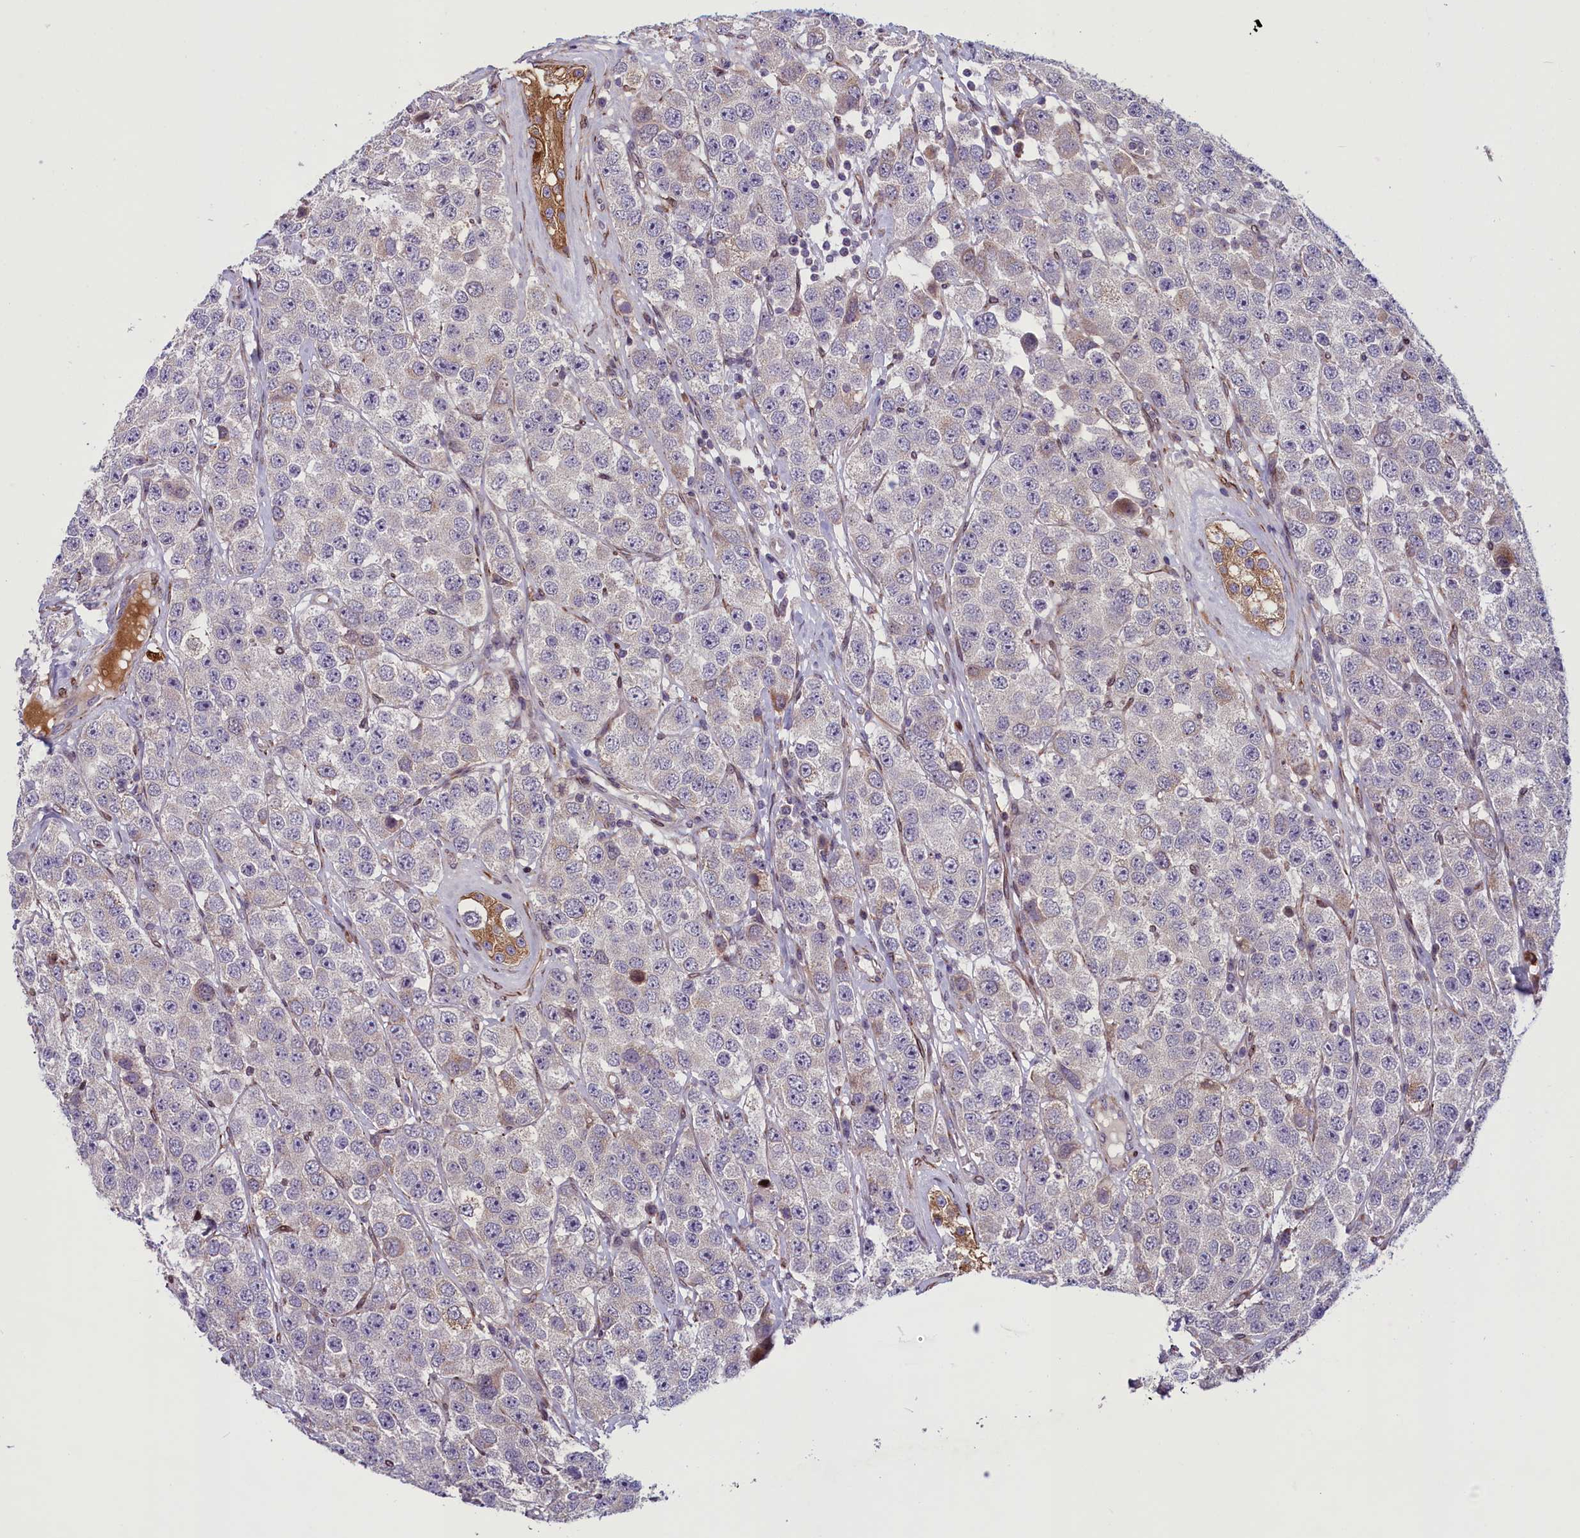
{"staining": {"intensity": "negative", "quantity": "none", "location": "none"}, "tissue": "testis cancer", "cell_type": "Tumor cells", "image_type": "cancer", "snomed": [{"axis": "morphology", "description": "Seminoma, NOS"}, {"axis": "topography", "description": "Testis"}], "caption": "The photomicrograph displays no significant staining in tumor cells of seminoma (testis).", "gene": "MIEF2", "patient": {"sex": "male", "age": 28}}